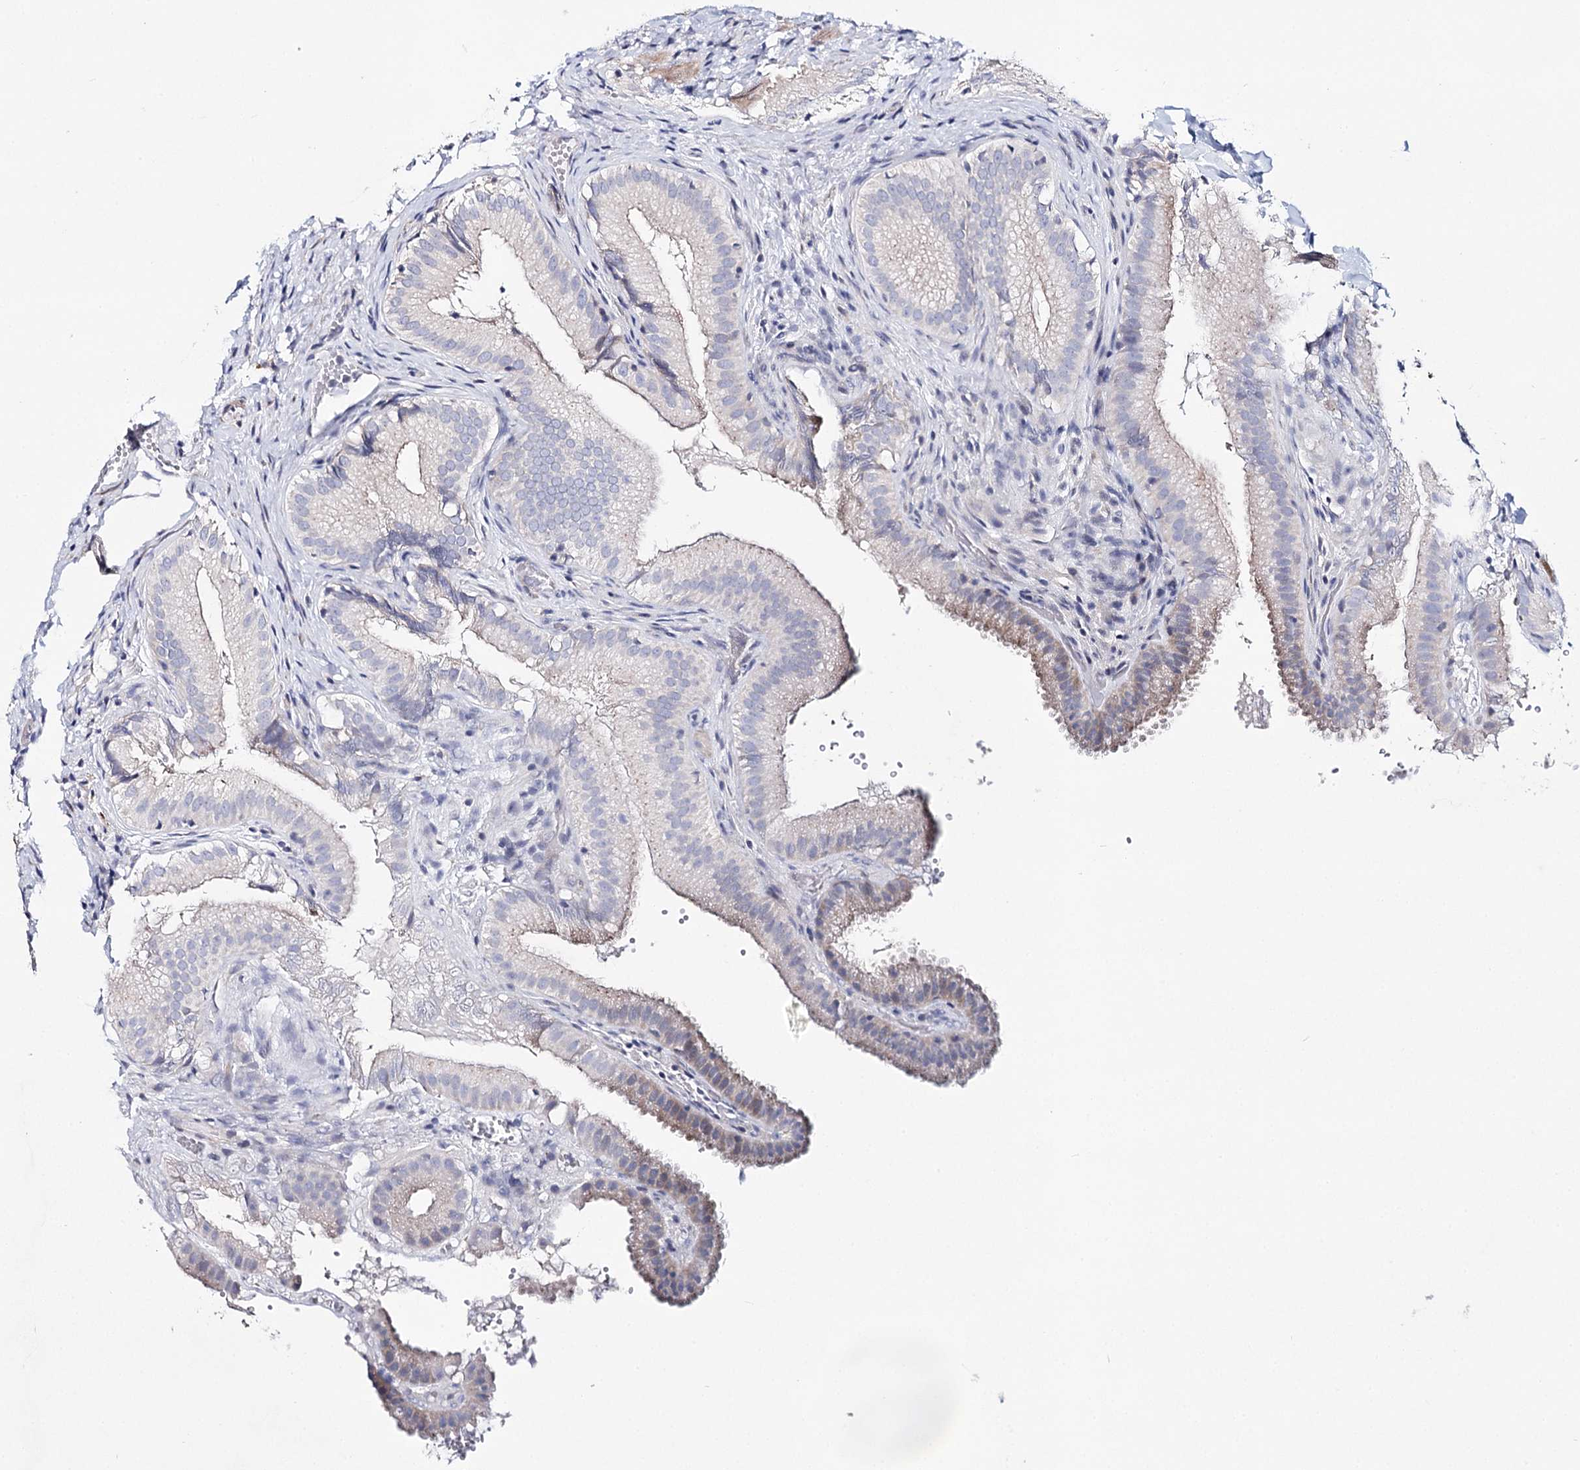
{"staining": {"intensity": "weak", "quantity": "<25%", "location": "cytoplasmic/membranous"}, "tissue": "gallbladder", "cell_type": "Glandular cells", "image_type": "normal", "snomed": [{"axis": "morphology", "description": "Normal tissue, NOS"}, {"axis": "topography", "description": "Gallbladder"}], "caption": "Human gallbladder stained for a protein using immunohistochemistry (IHC) shows no positivity in glandular cells.", "gene": "TEX12", "patient": {"sex": "female", "age": 30}}